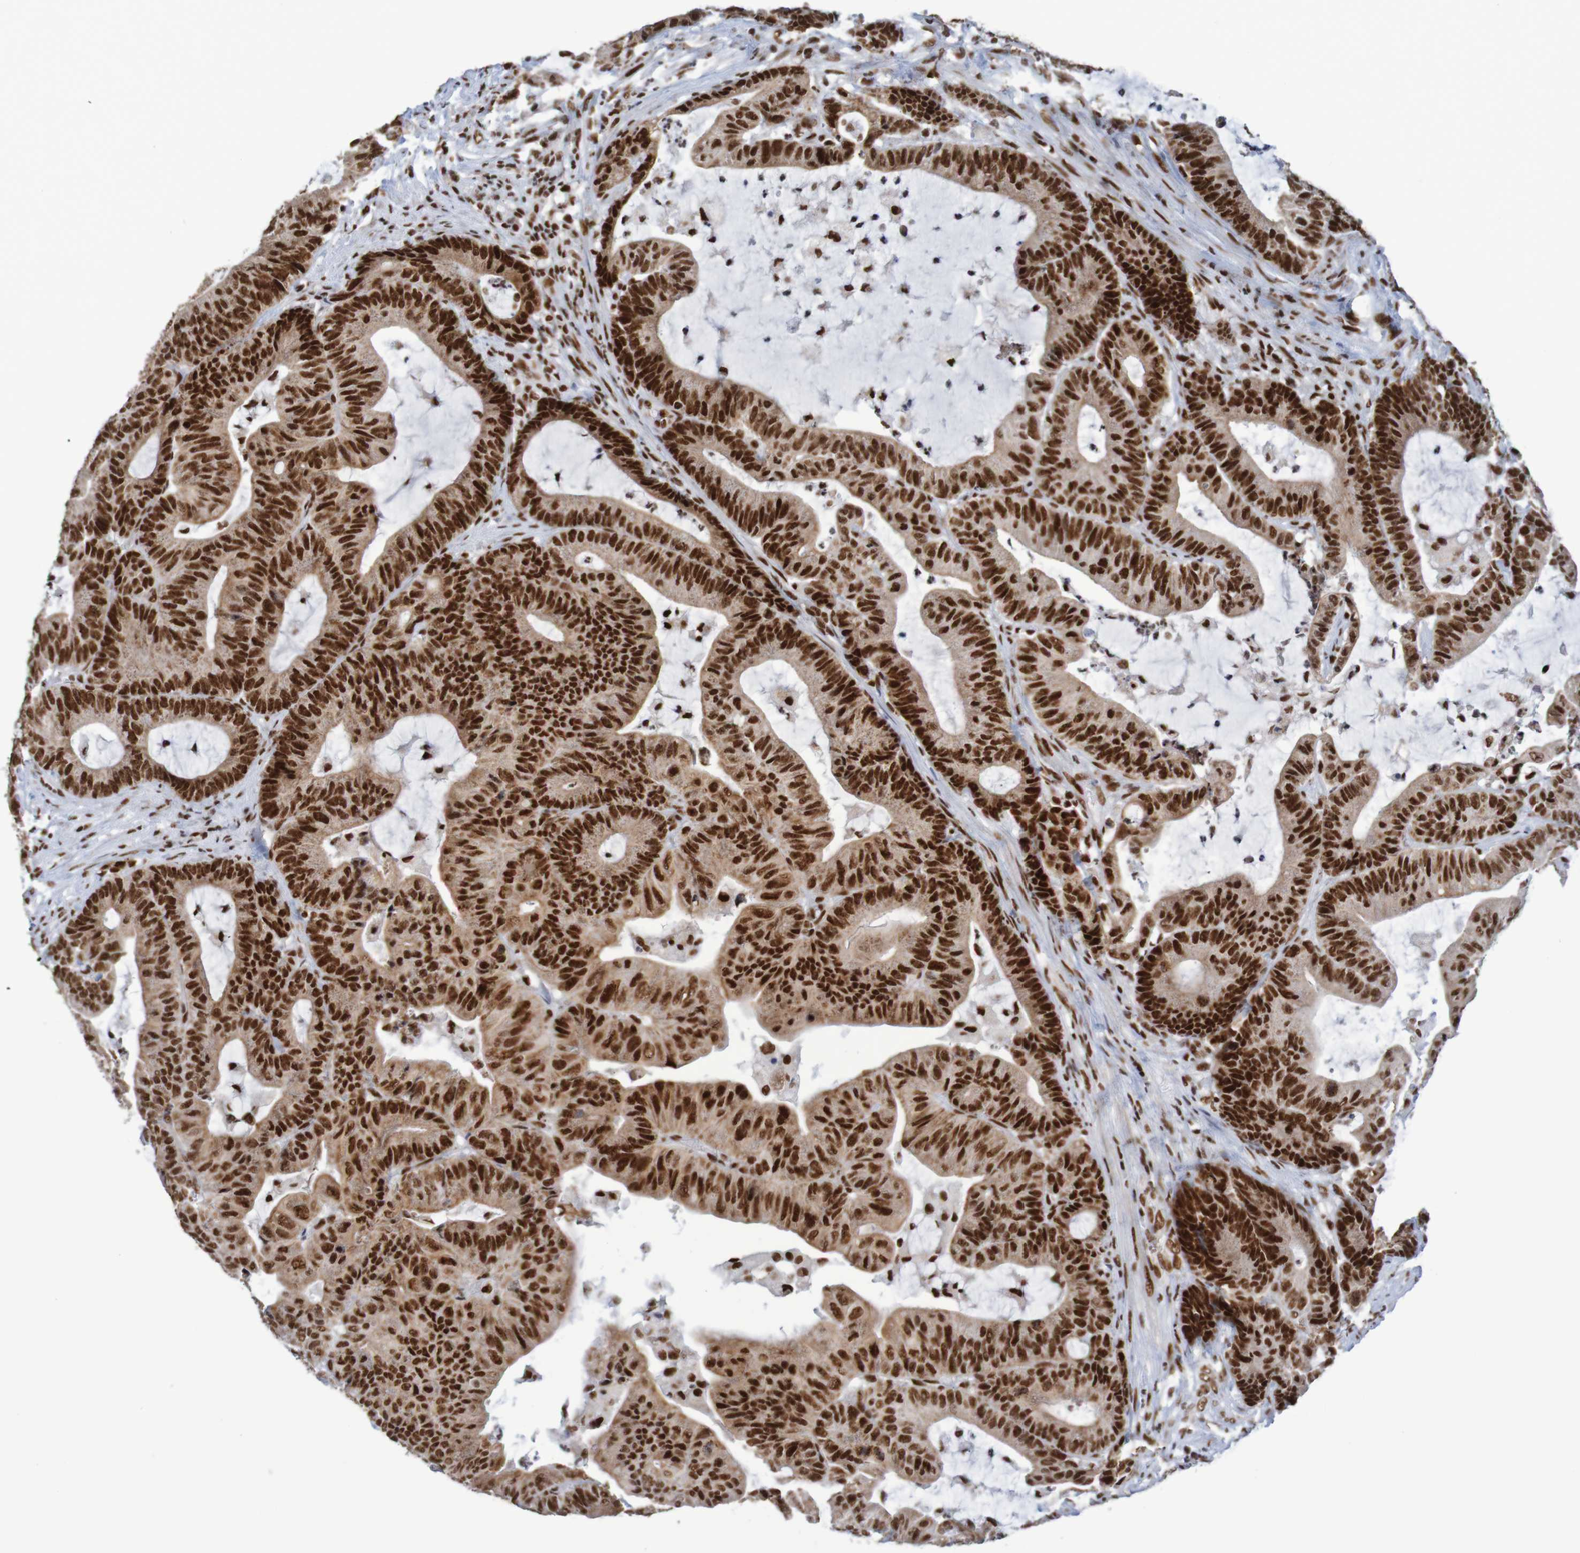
{"staining": {"intensity": "strong", "quantity": ">75%", "location": "nuclear"}, "tissue": "colorectal cancer", "cell_type": "Tumor cells", "image_type": "cancer", "snomed": [{"axis": "morphology", "description": "Adenocarcinoma, NOS"}, {"axis": "topography", "description": "Colon"}], "caption": "DAB immunohistochemical staining of human adenocarcinoma (colorectal) exhibits strong nuclear protein staining in approximately >75% of tumor cells.", "gene": "THRAP3", "patient": {"sex": "female", "age": 84}}